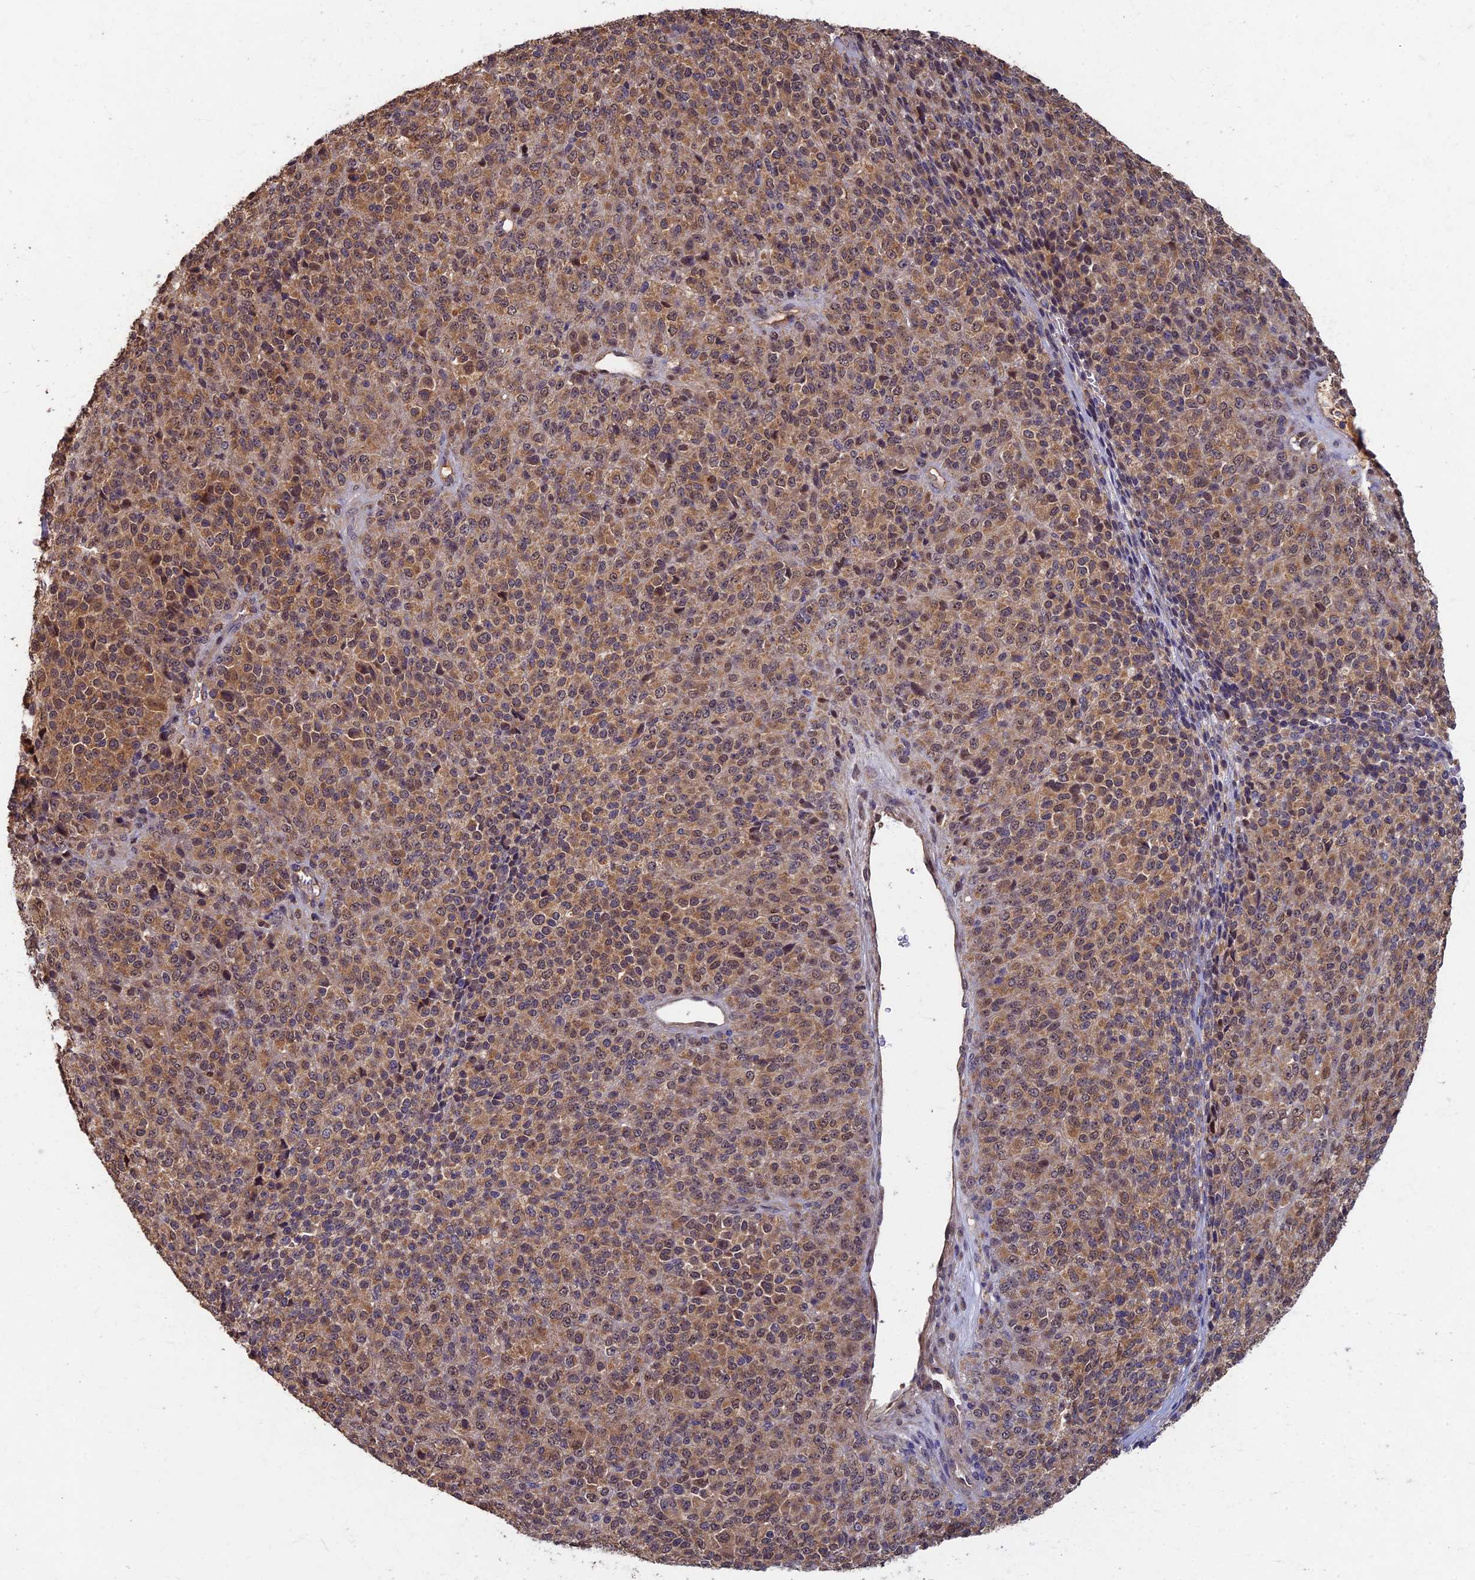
{"staining": {"intensity": "moderate", "quantity": ">75%", "location": "cytoplasmic/membranous"}, "tissue": "melanoma", "cell_type": "Tumor cells", "image_type": "cancer", "snomed": [{"axis": "morphology", "description": "Malignant melanoma, Metastatic site"}, {"axis": "topography", "description": "Brain"}], "caption": "Immunohistochemistry (IHC) of human malignant melanoma (metastatic site) exhibits medium levels of moderate cytoplasmic/membranous positivity in about >75% of tumor cells.", "gene": "RSPH3", "patient": {"sex": "female", "age": 56}}